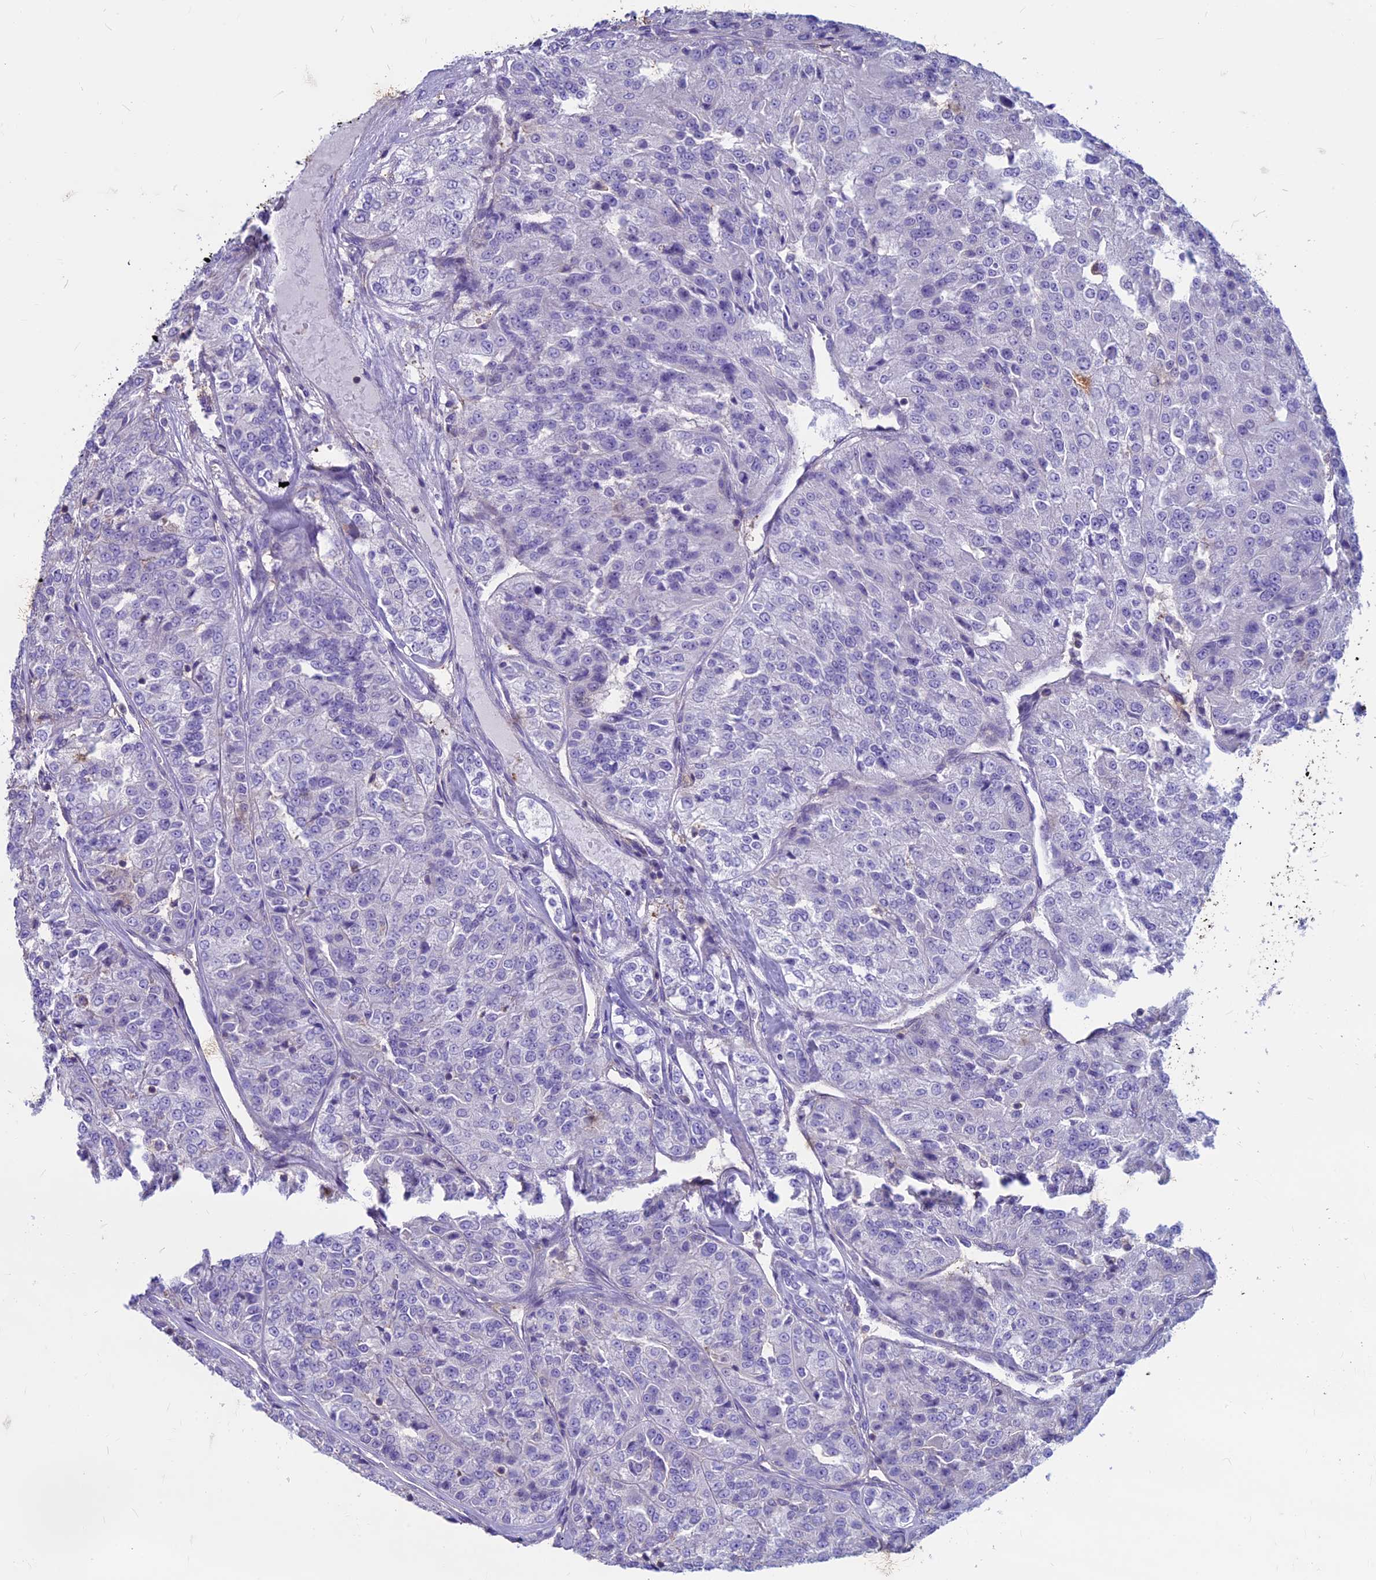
{"staining": {"intensity": "negative", "quantity": "none", "location": "none"}, "tissue": "renal cancer", "cell_type": "Tumor cells", "image_type": "cancer", "snomed": [{"axis": "morphology", "description": "Adenocarcinoma, NOS"}, {"axis": "topography", "description": "Kidney"}], "caption": "Micrograph shows no protein staining in tumor cells of renal cancer (adenocarcinoma) tissue.", "gene": "CDAN1", "patient": {"sex": "female", "age": 63}}